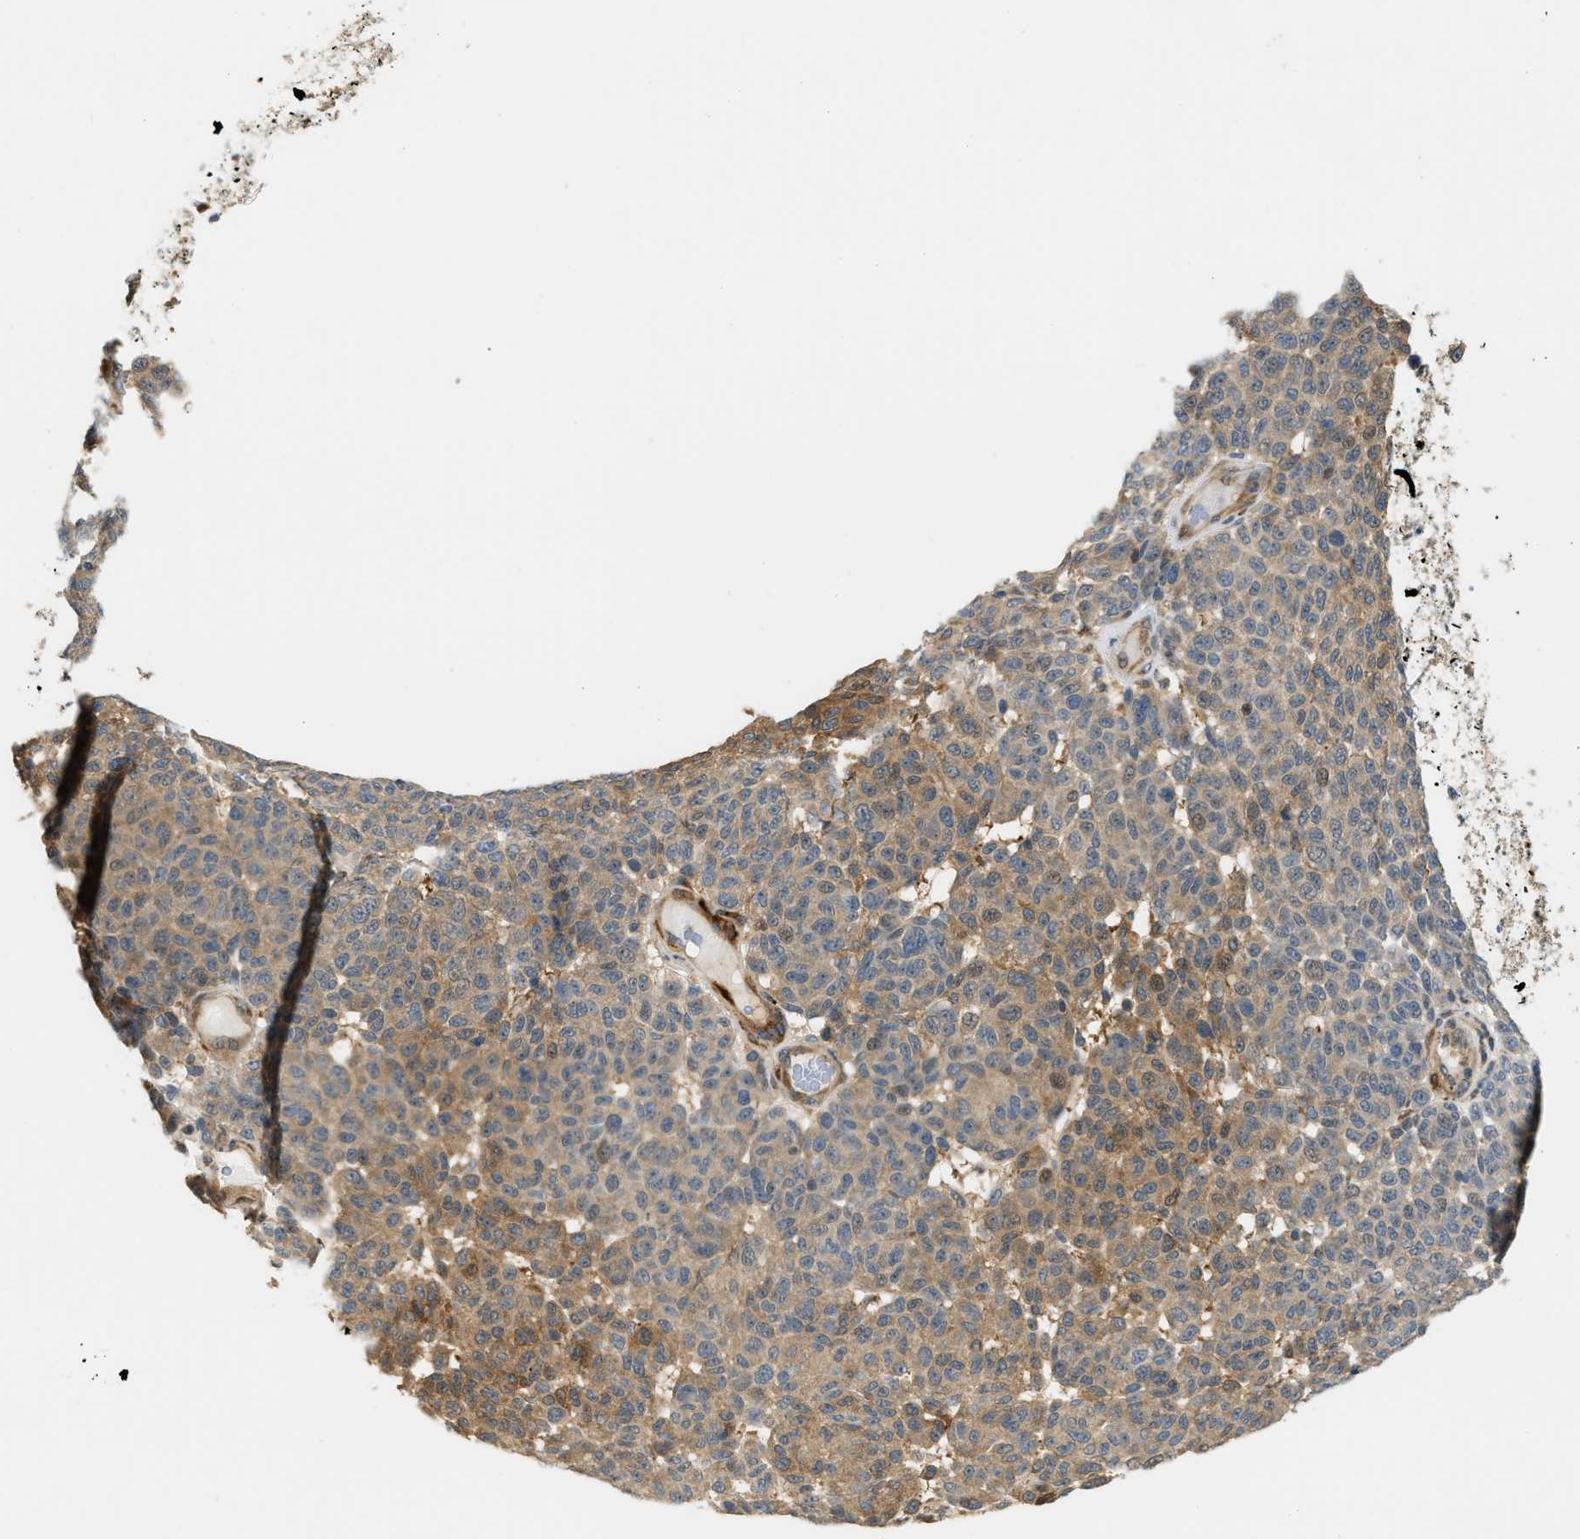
{"staining": {"intensity": "moderate", "quantity": "<25%", "location": "cytoplasmic/membranous"}, "tissue": "melanoma", "cell_type": "Tumor cells", "image_type": "cancer", "snomed": [{"axis": "morphology", "description": "Malignant melanoma, NOS"}, {"axis": "topography", "description": "Skin"}], "caption": "Melanoma stained with immunohistochemistry shows moderate cytoplasmic/membranous expression in approximately <25% of tumor cells.", "gene": "PDCL3", "patient": {"sex": "male", "age": 59}}